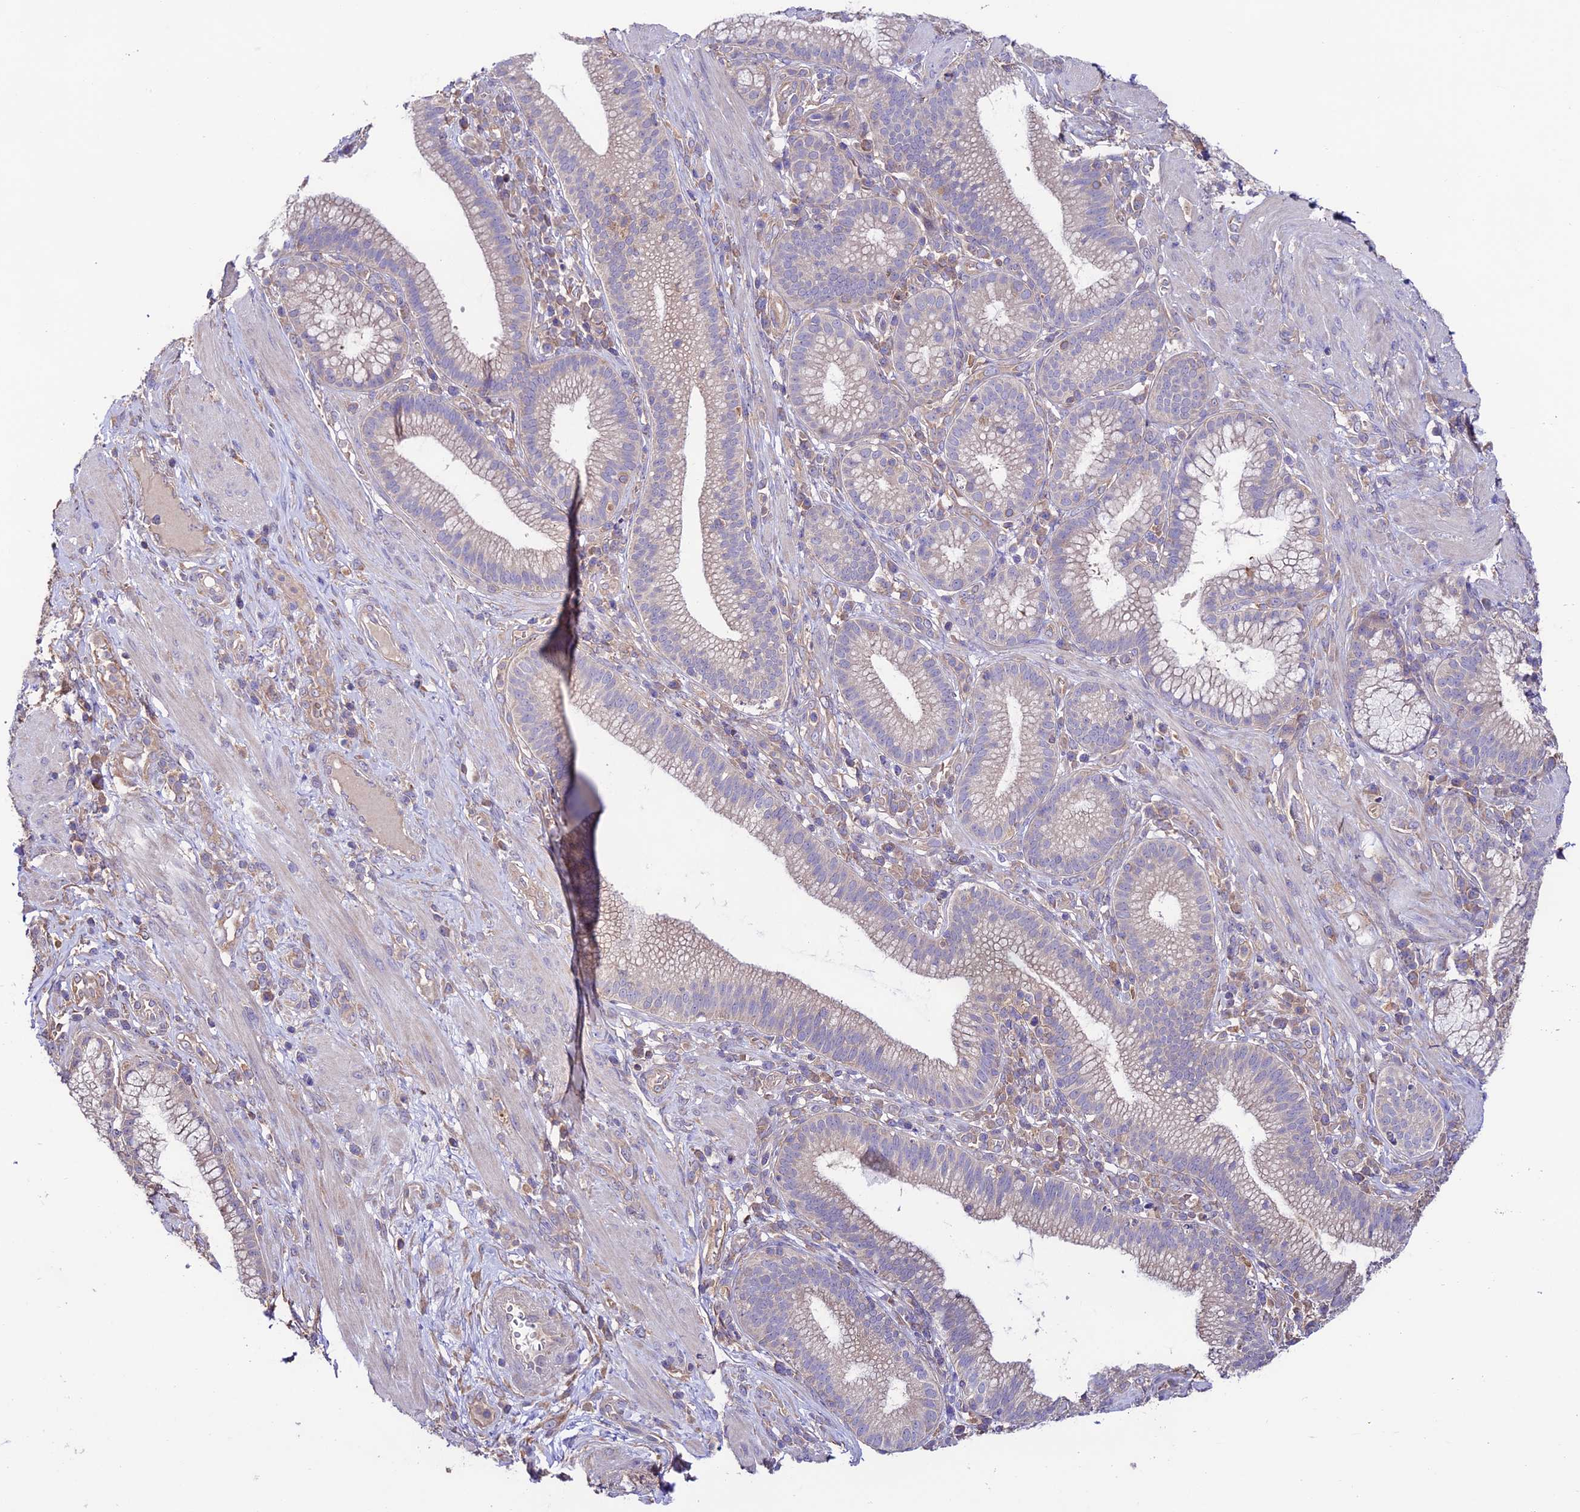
{"staining": {"intensity": "negative", "quantity": "none", "location": "none"}, "tissue": "pancreatic cancer", "cell_type": "Tumor cells", "image_type": "cancer", "snomed": [{"axis": "morphology", "description": "Adenocarcinoma, NOS"}, {"axis": "topography", "description": "Pancreas"}], "caption": "Immunohistochemistry (IHC) micrograph of pancreatic cancer stained for a protein (brown), which displays no staining in tumor cells.", "gene": "BRME1", "patient": {"sex": "male", "age": 72}}